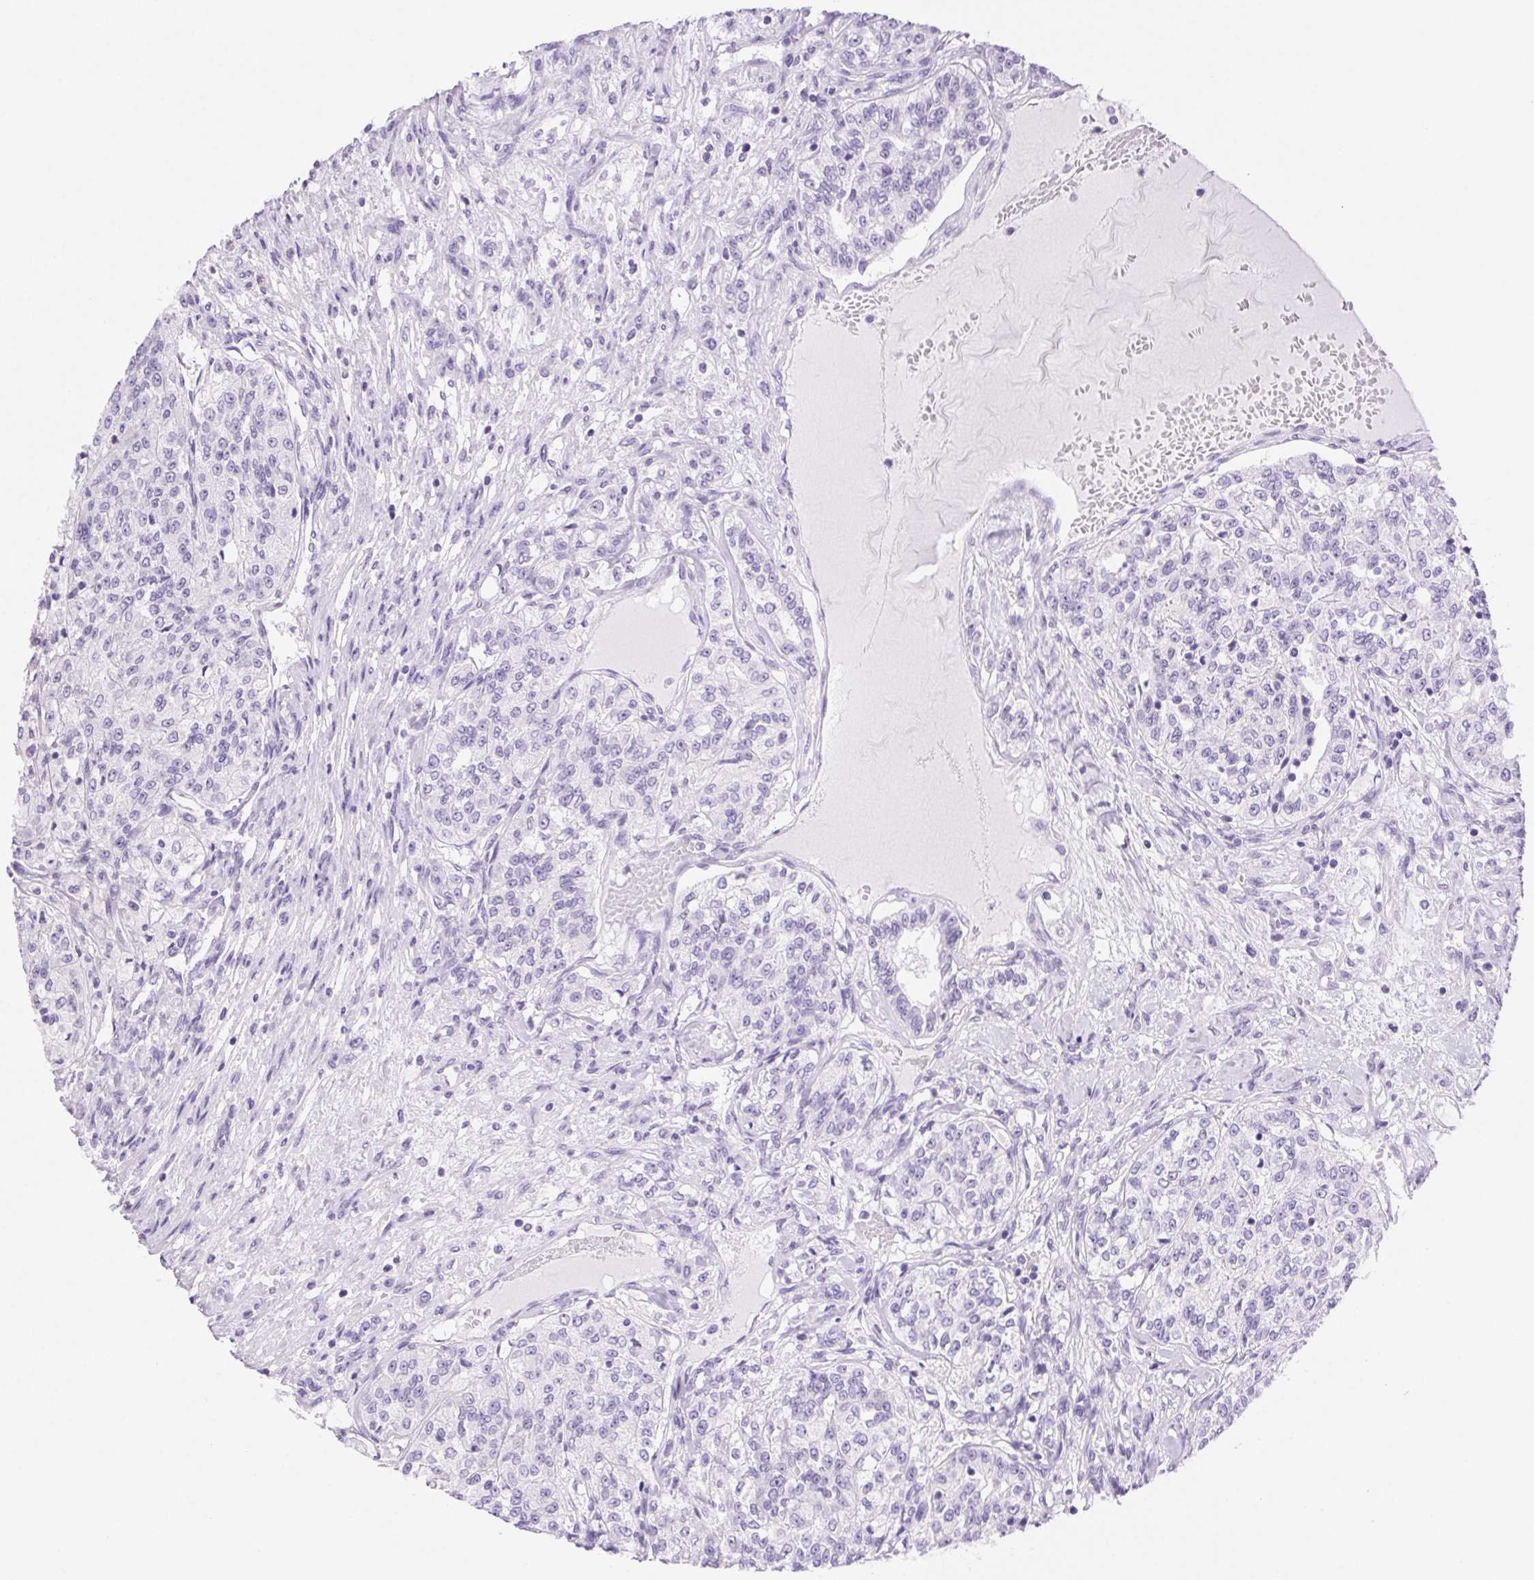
{"staining": {"intensity": "negative", "quantity": "none", "location": "none"}, "tissue": "renal cancer", "cell_type": "Tumor cells", "image_type": "cancer", "snomed": [{"axis": "morphology", "description": "Adenocarcinoma, NOS"}, {"axis": "topography", "description": "Kidney"}], "caption": "The histopathology image displays no significant staining in tumor cells of adenocarcinoma (renal).", "gene": "SERPINB3", "patient": {"sex": "female", "age": 63}}